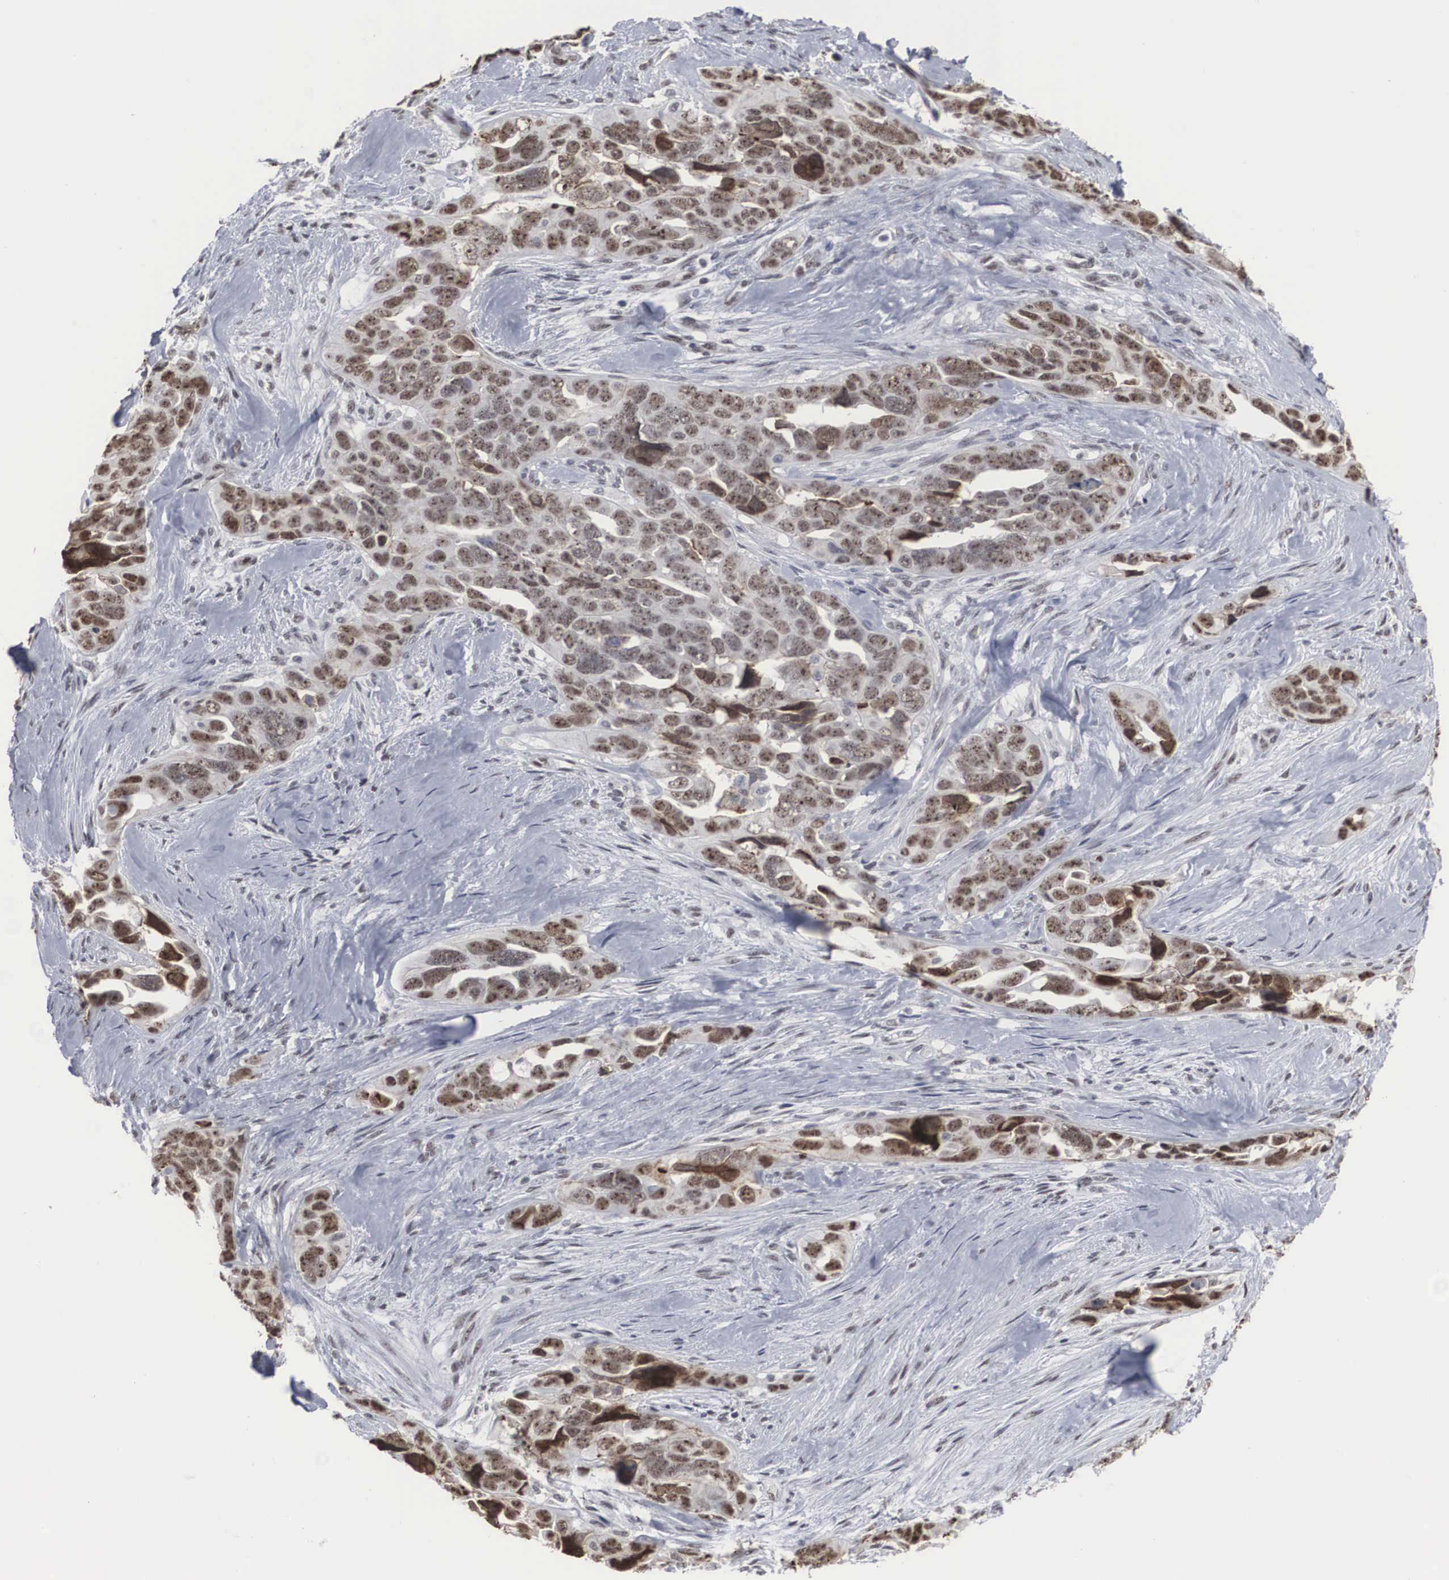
{"staining": {"intensity": "moderate", "quantity": "25%-75%", "location": "nuclear"}, "tissue": "ovarian cancer", "cell_type": "Tumor cells", "image_type": "cancer", "snomed": [{"axis": "morphology", "description": "Cystadenocarcinoma, serous, NOS"}, {"axis": "topography", "description": "Ovary"}], "caption": "A photomicrograph of human serous cystadenocarcinoma (ovarian) stained for a protein demonstrates moderate nuclear brown staining in tumor cells. (DAB IHC with brightfield microscopy, high magnification).", "gene": "AUTS2", "patient": {"sex": "female", "age": 63}}